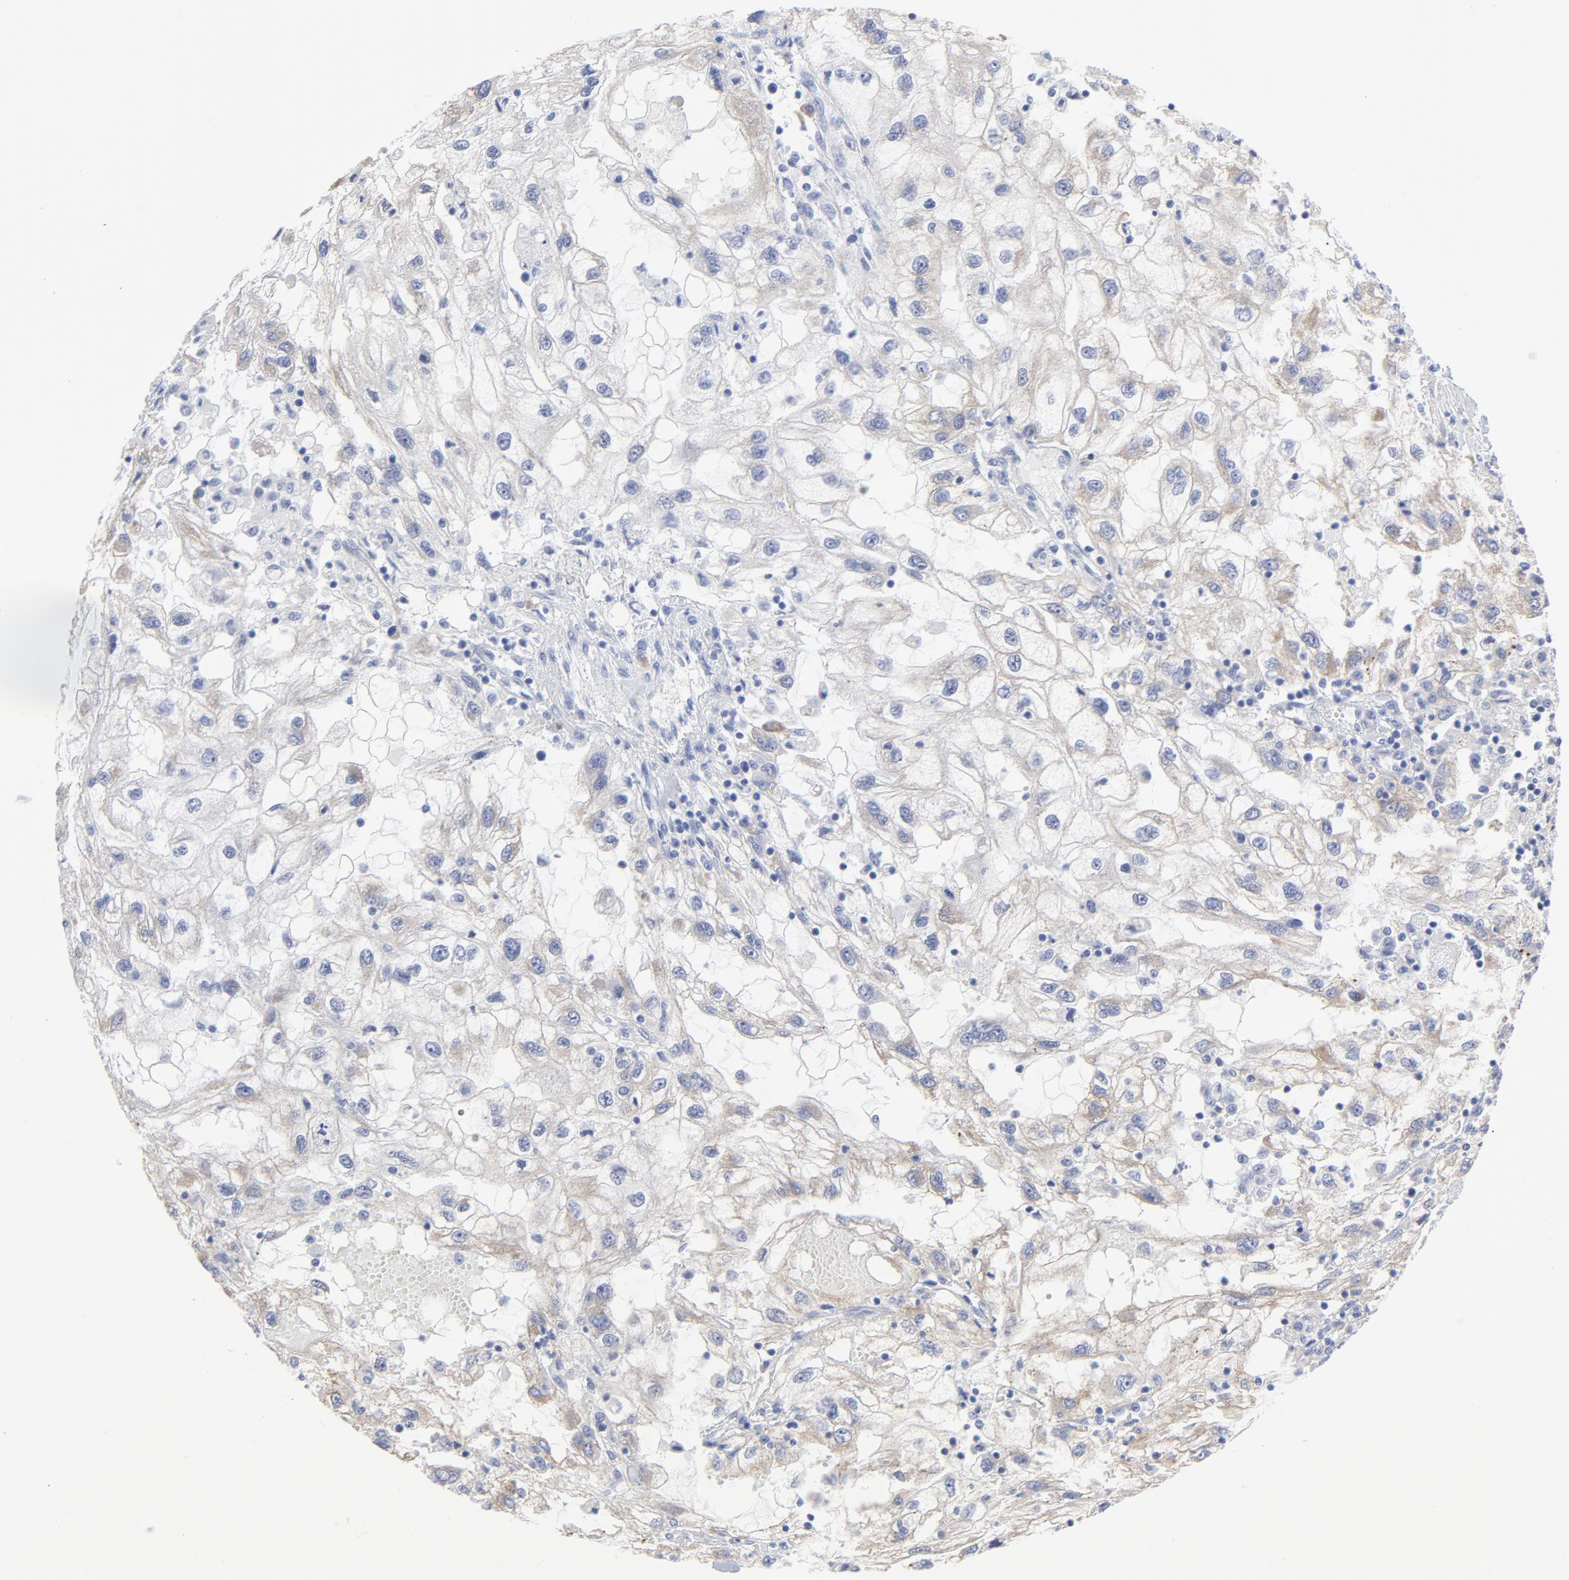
{"staining": {"intensity": "negative", "quantity": "none", "location": "none"}, "tissue": "renal cancer", "cell_type": "Tumor cells", "image_type": "cancer", "snomed": [{"axis": "morphology", "description": "Normal tissue, NOS"}, {"axis": "morphology", "description": "Adenocarcinoma, NOS"}, {"axis": "topography", "description": "Kidney"}], "caption": "Tumor cells show no significant positivity in adenocarcinoma (renal). (DAB immunohistochemistry visualized using brightfield microscopy, high magnification).", "gene": "RAPGEF3", "patient": {"sex": "male", "age": 71}}